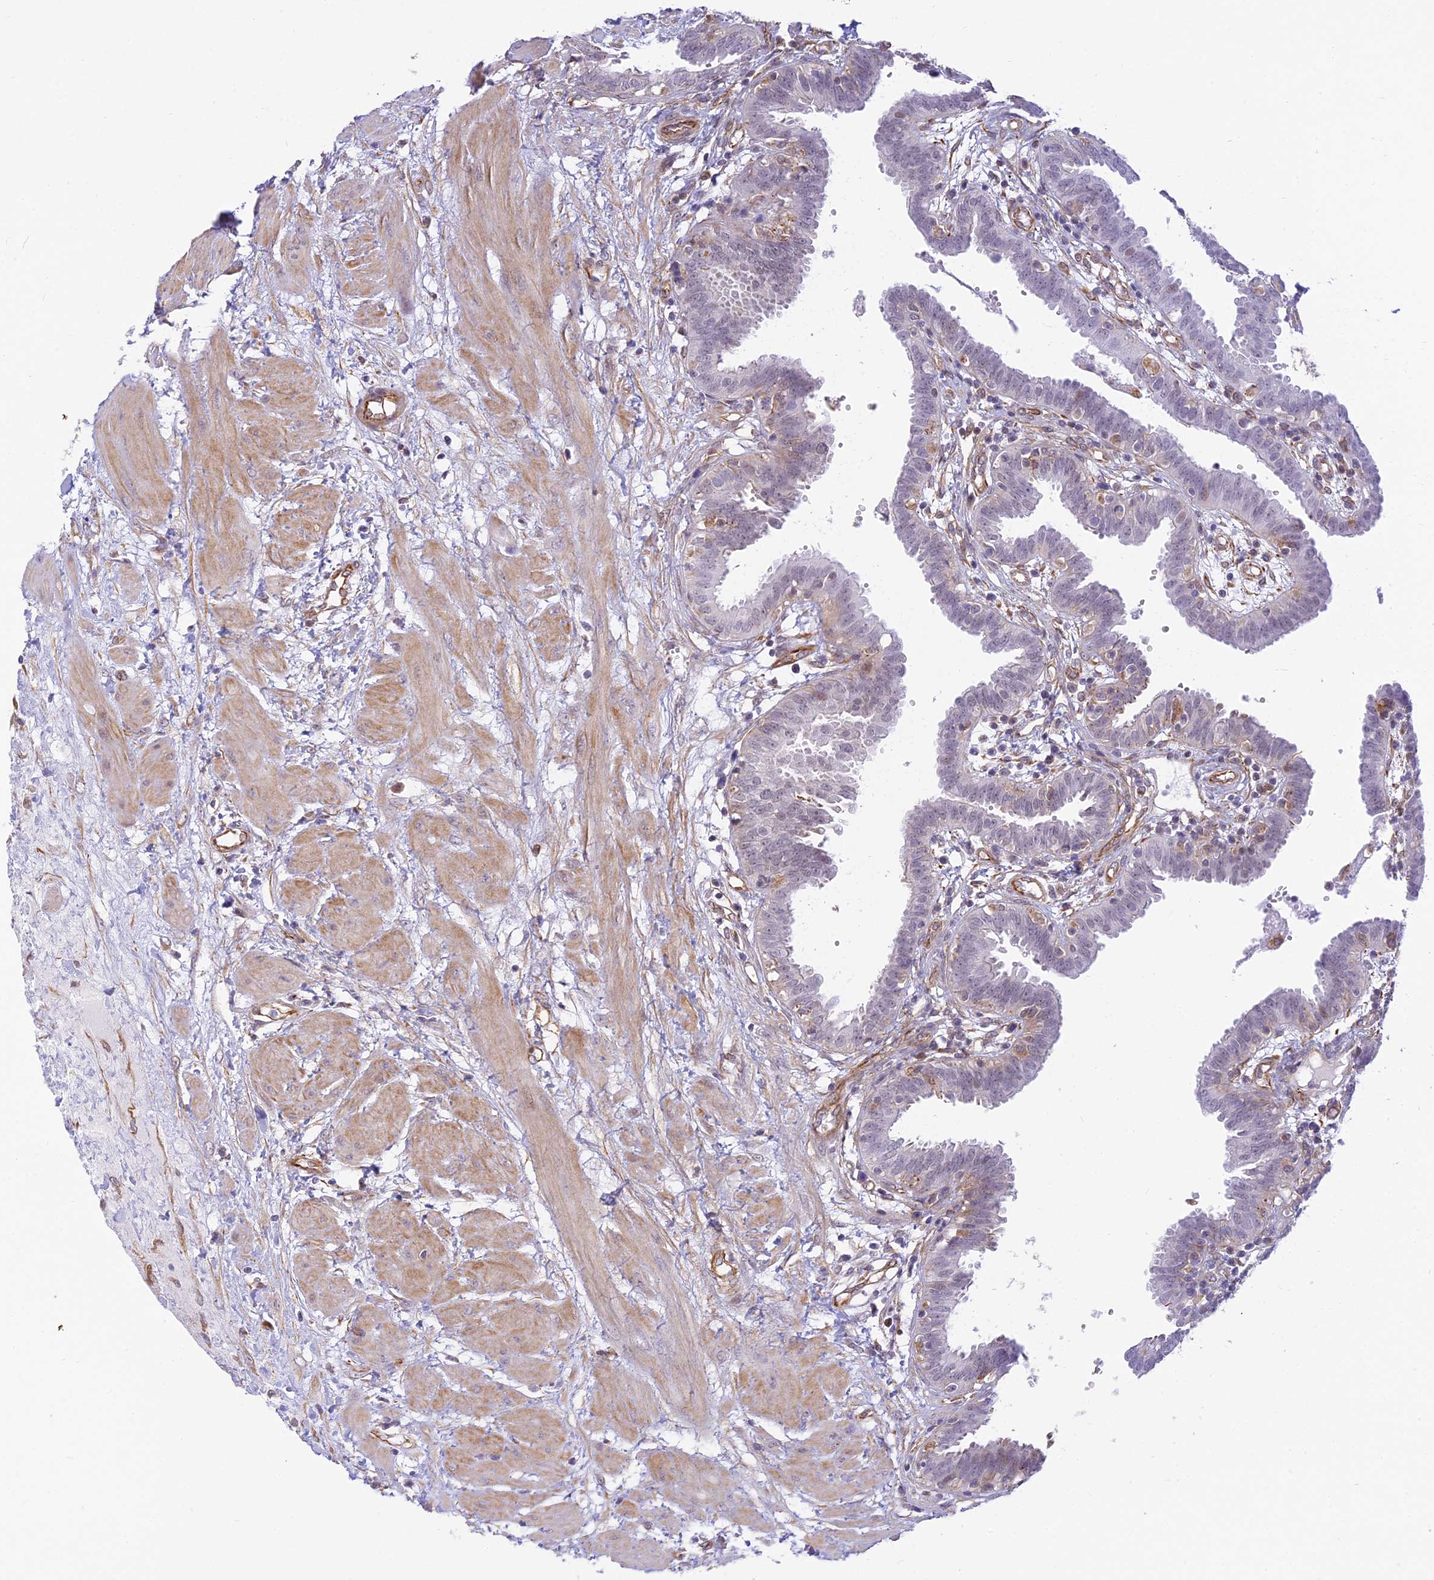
{"staining": {"intensity": "weak", "quantity": "25%-75%", "location": "cytoplasmic/membranous"}, "tissue": "fallopian tube", "cell_type": "Glandular cells", "image_type": "normal", "snomed": [{"axis": "morphology", "description": "Normal tissue, NOS"}, {"axis": "topography", "description": "Fallopian tube"}, {"axis": "topography", "description": "Placenta"}], "caption": "Immunohistochemistry (IHC) of benign human fallopian tube demonstrates low levels of weak cytoplasmic/membranous staining in about 25%-75% of glandular cells. (IHC, brightfield microscopy, high magnification).", "gene": "SAPCD2", "patient": {"sex": "female", "age": 32}}